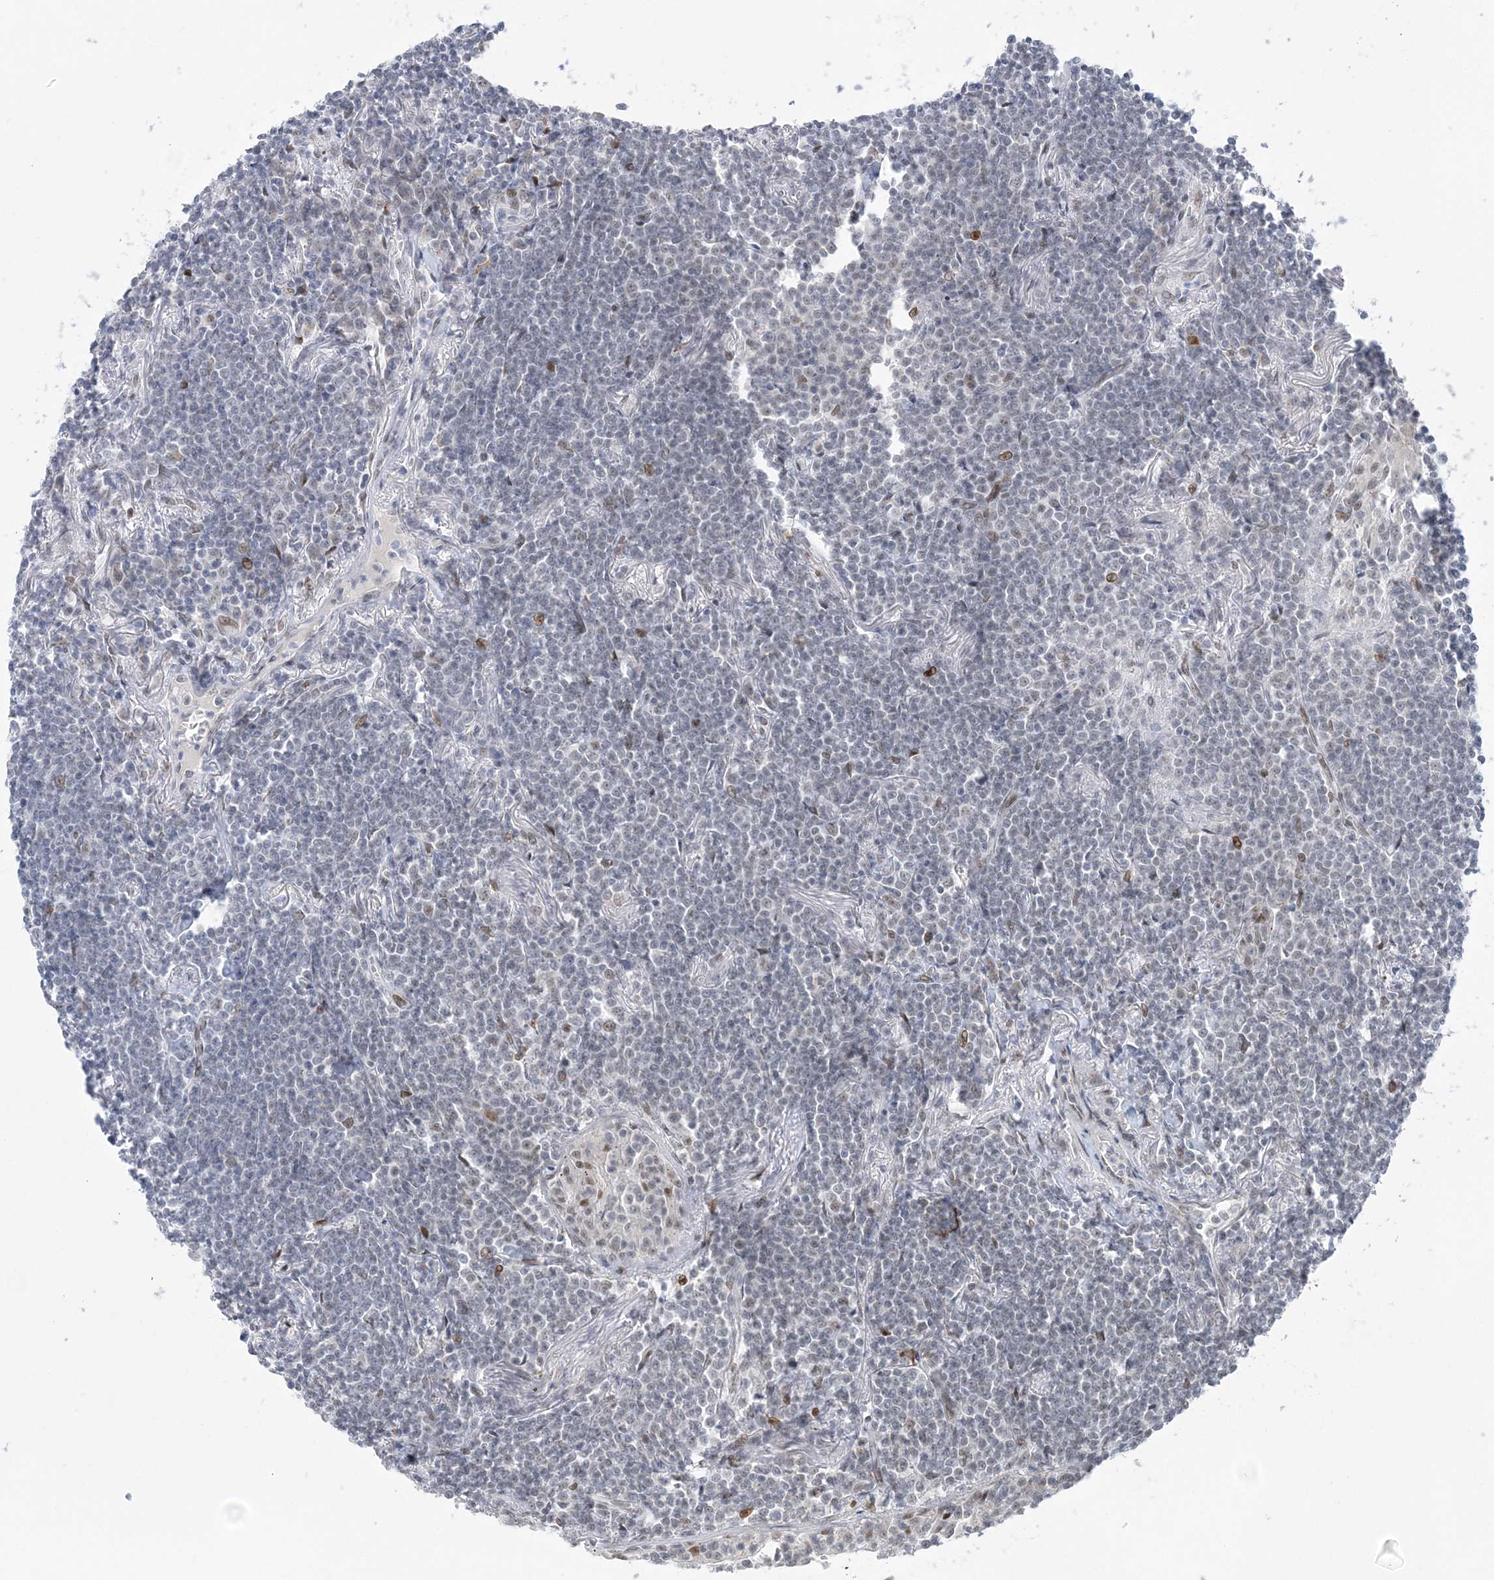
{"staining": {"intensity": "negative", "quantity": "none", "location": "none"}, "tissue": "lymphoma", "cell_type": "Tumor cells", "image_type": "cancer", "snomed": [{"axis": "morphology", "description": "Malignant lymphoma, non-Hodgkin's type, Low grade"}, {"axis": "topography", "description": "Lung"}], "caption": "An image of human lymphoma is negative for staining in tumor cells.", "gene": "WAC", "patient": {"sex": "female", "age": 71}}